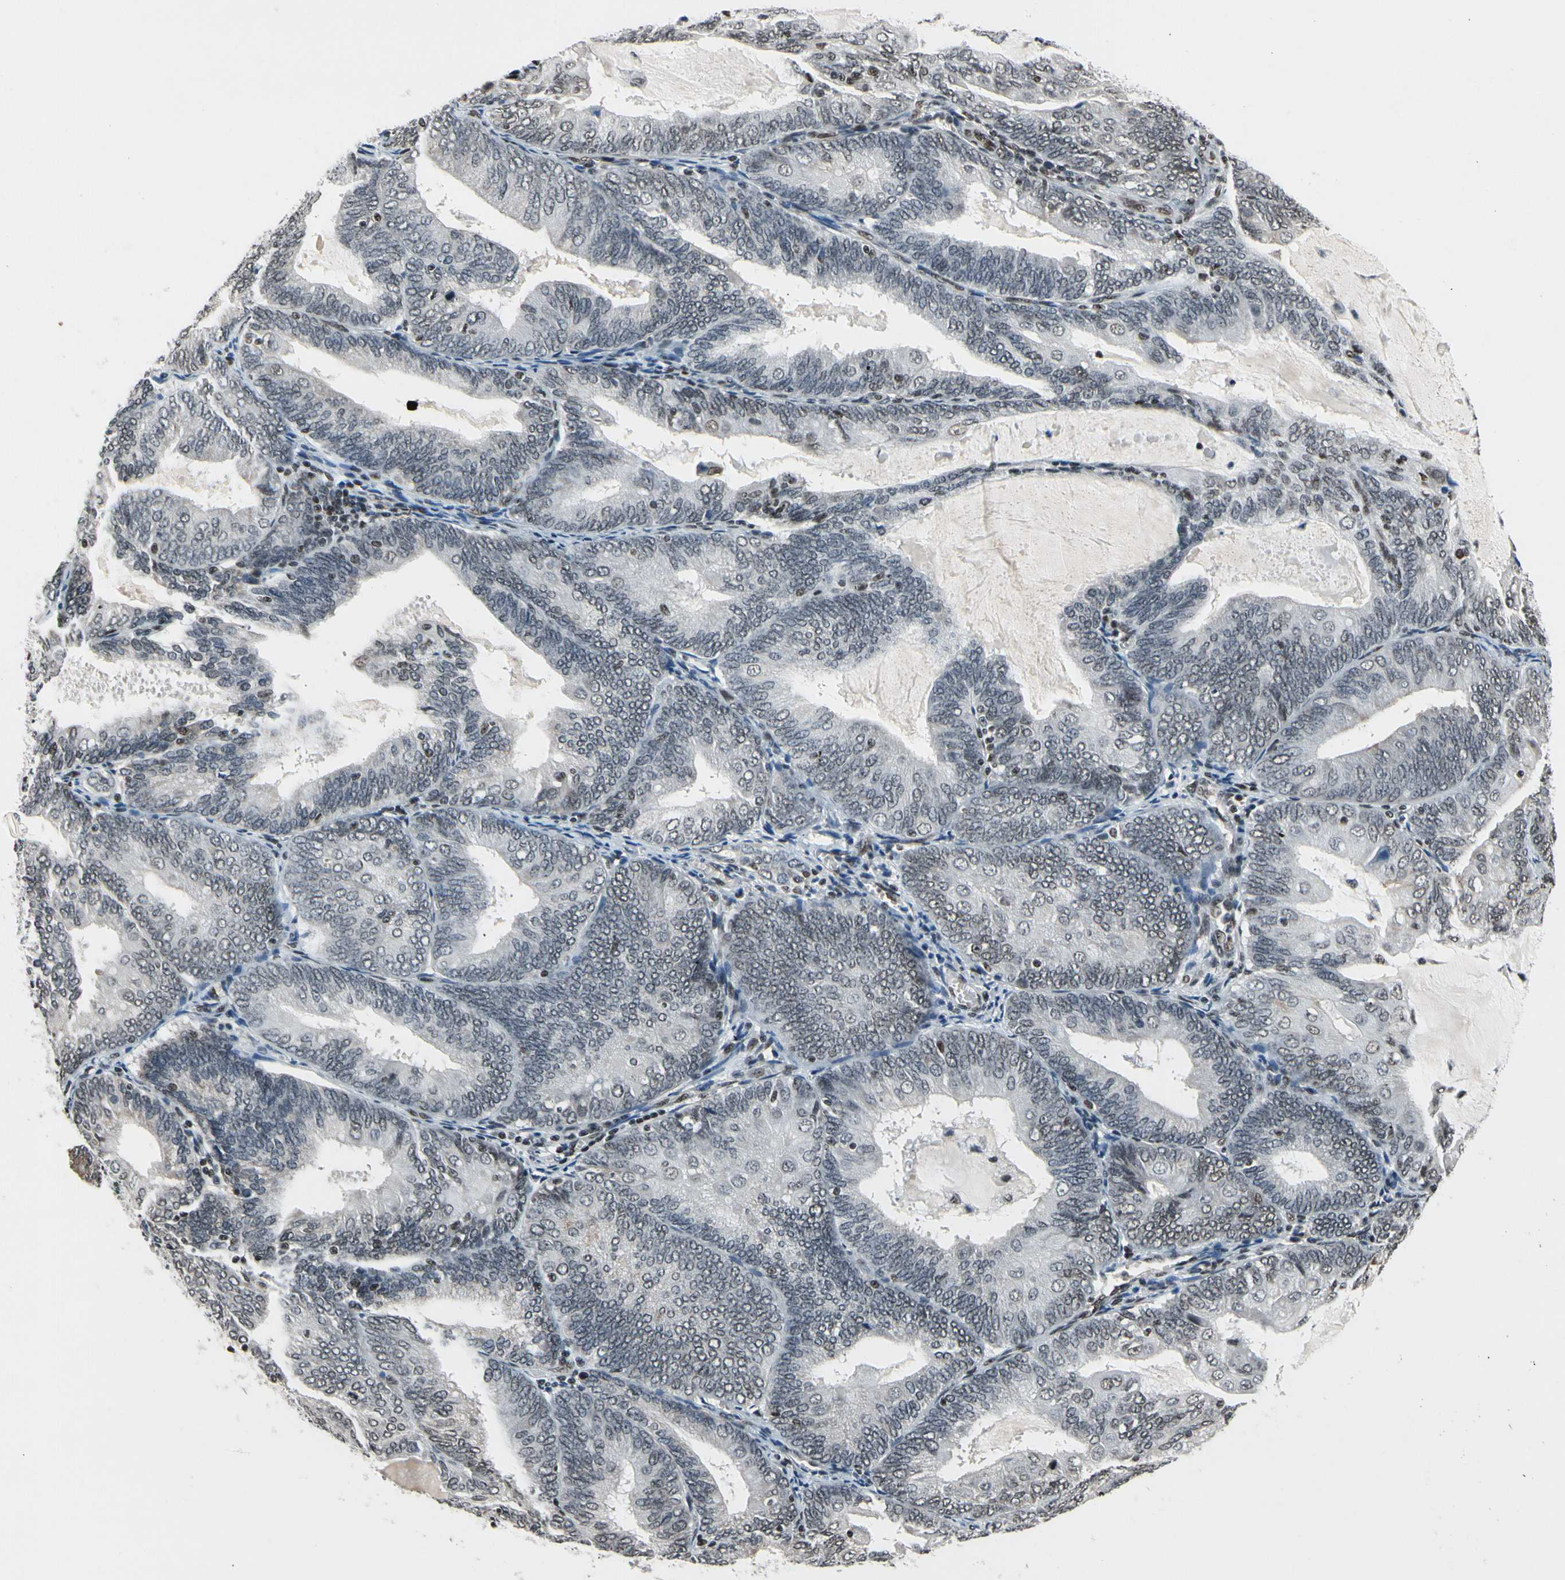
{"staining": {"intensity": "weak", "quantity": ">75%", "location": "nuclear"}, "tissue": "endometrial cancer", "cell_type": "Tumor cells", "image_type": "cancer", "snomed": [{"axis": "morphology", "description": "Adenocarcinoma, NOS"}, {"axis": "topography", "description": "Endometrium"}], "caption": "Protein analysis of adenocarcinoma (endometrial) tissue reveals weak nuclear positivity in approximately >75% of tumor cells.", "gene": "RECQL", "patient": {"sex": "female", "age": 81}}